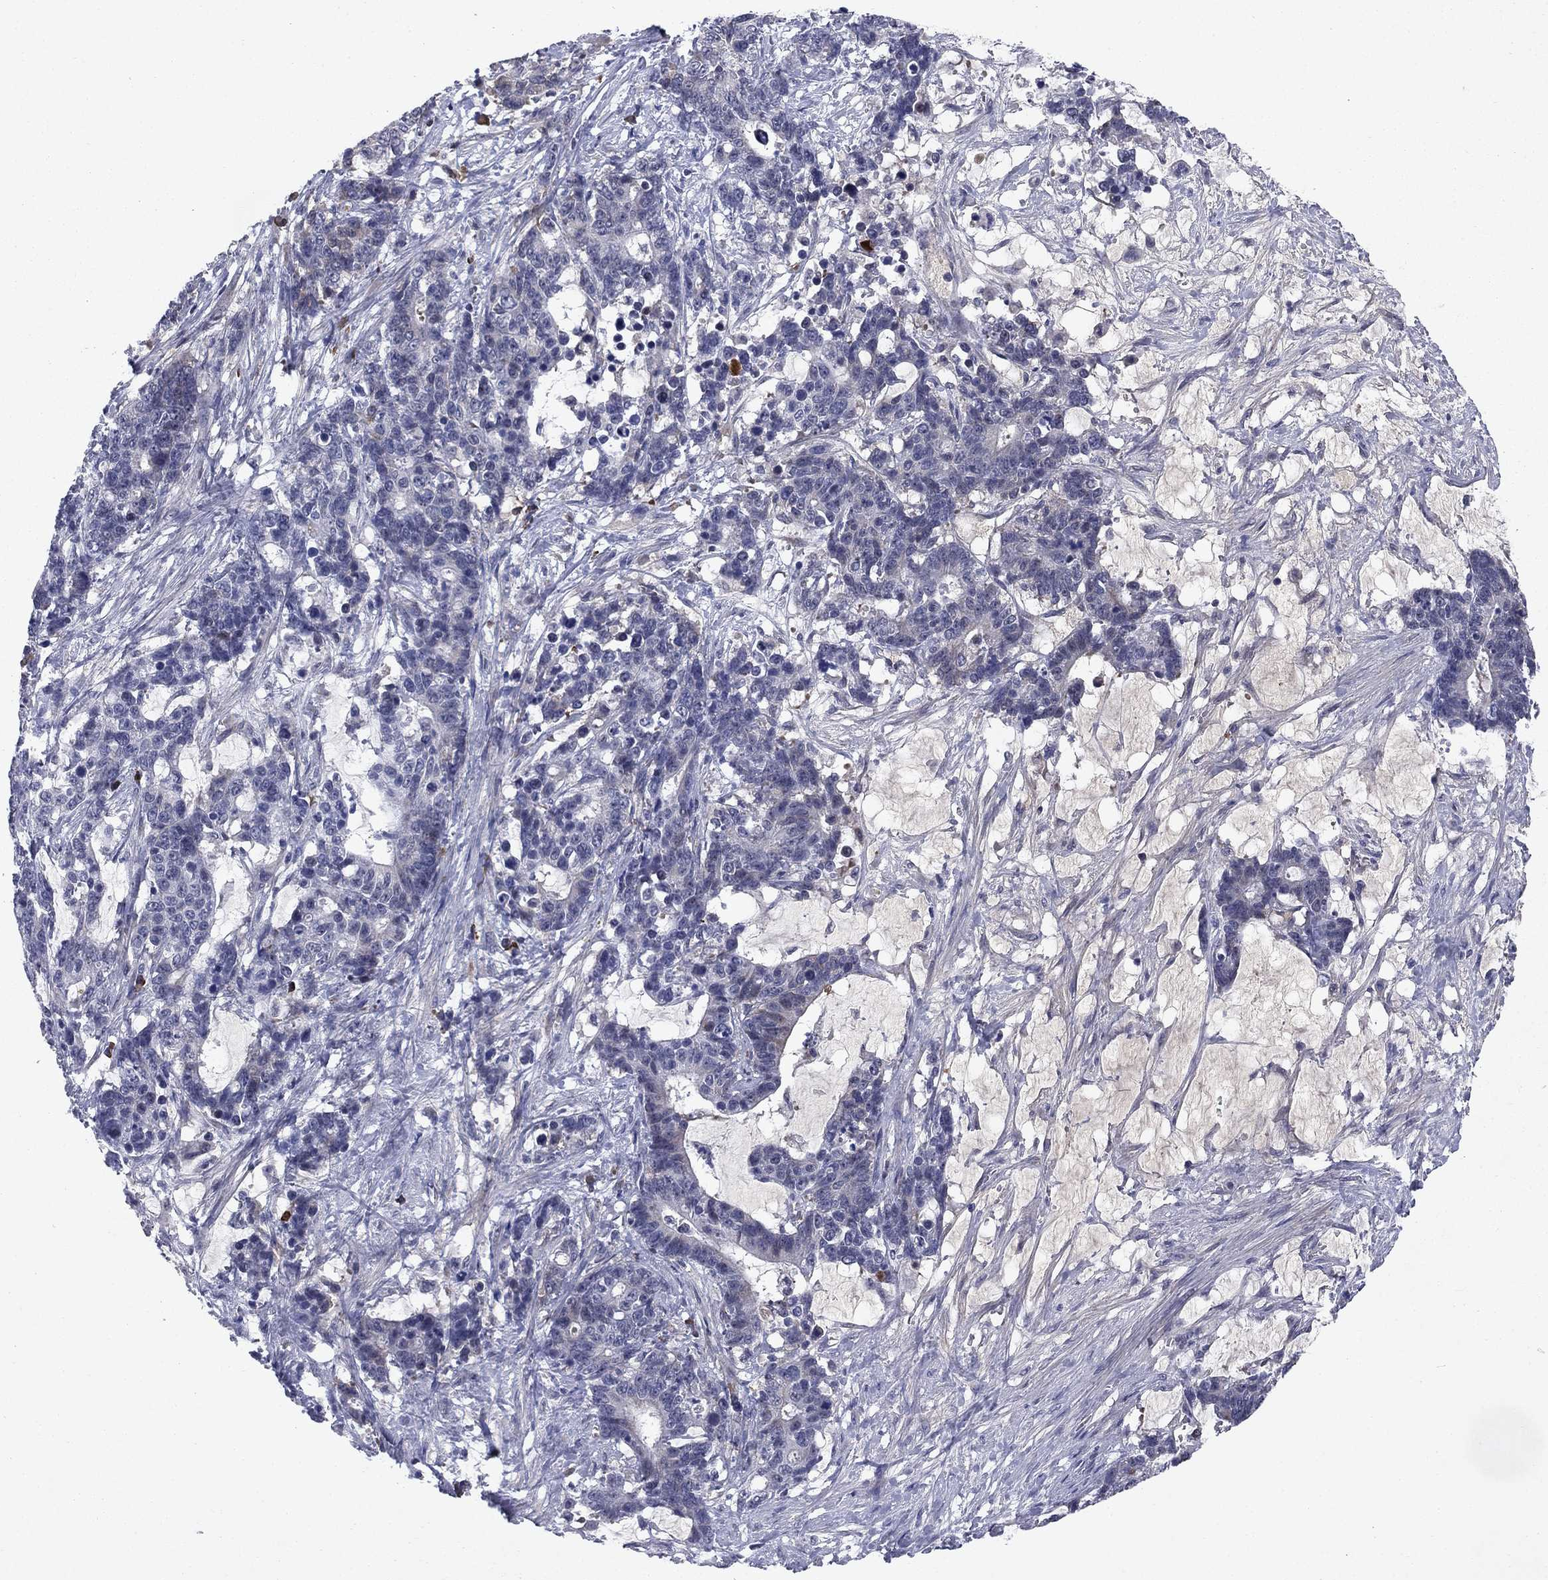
{"staining": {"intensity": "negative", "quantity": "none", "location": "none"}, "tissue": "stomach cancer", "cell_type": "Tumor cells", "image_type": "cancer", "snomed": [{"axis": "morphology", "description": "Normal tissue, NOS"}, {"axis": "morphology", "description": "Adenocarcinoma, NOS"}, {"axis": "topography", "description": "Stomach"}], "caption": "The immunohistochemistry histopathology image has no significant staining in tumor cells of adenocarcinoma (stomach) tissue.", "gene": "ECM1", "patient": {"sex": "female", "age": 64}}